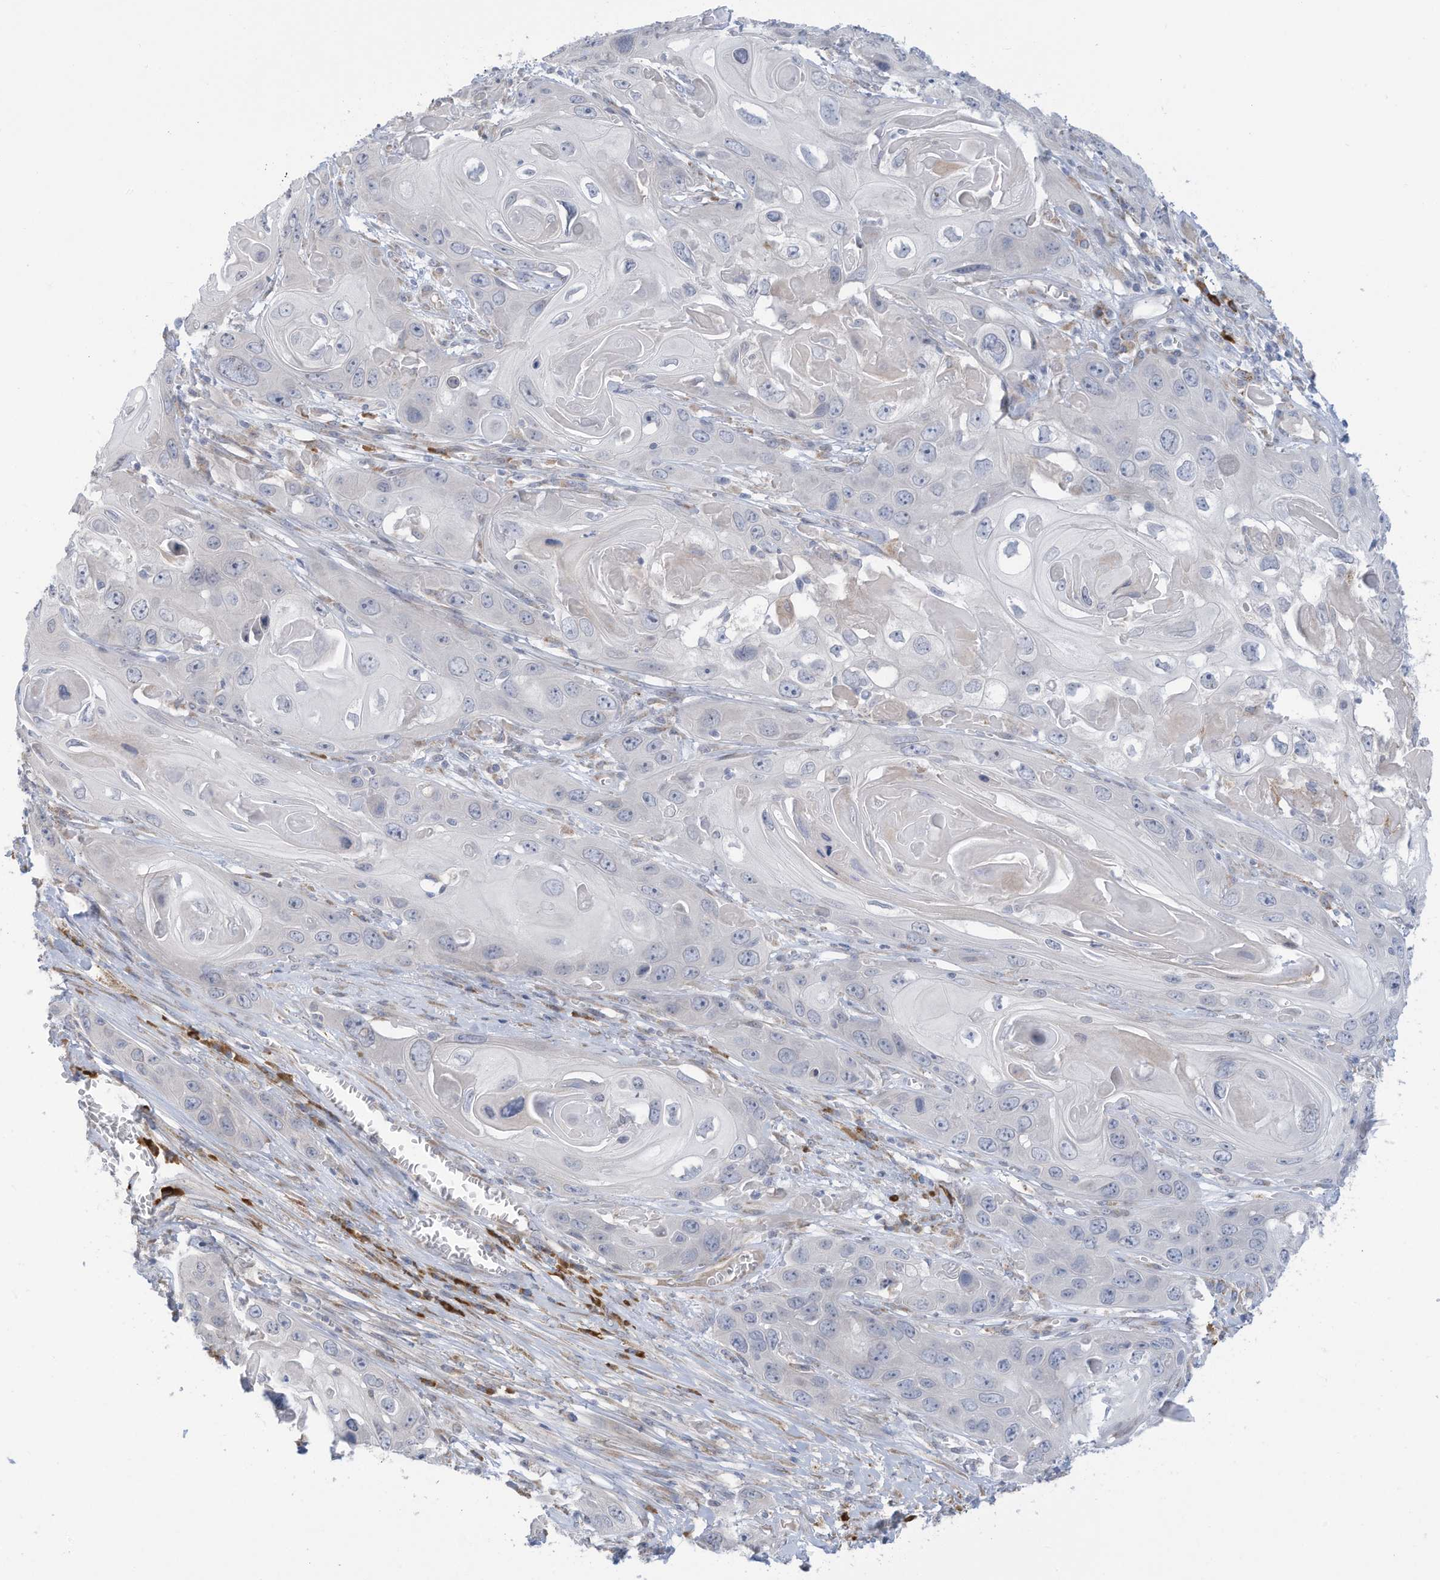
{"staining": {"intensity": "negative", "quantity": "none", "location": "none"}, "tissue": "skin cancer", "cell_type": "Tumor cells", "image_type": "cancer", "snomed": [{"axis": "morphology", "description": "Squamous cell carcinoma, NOS"}, {"axis": "topography", "description": "Skin"}], "caption": "High magnification brightfield microscopy of skin cancer stained with DAB (3,3'-diaminobenzidine) (brown) and counterstained with hematoxylin (blue): tumor cells show no significant staining.", "gene": "ZNF292", "patient": {"sex": "male", "age": 55}}